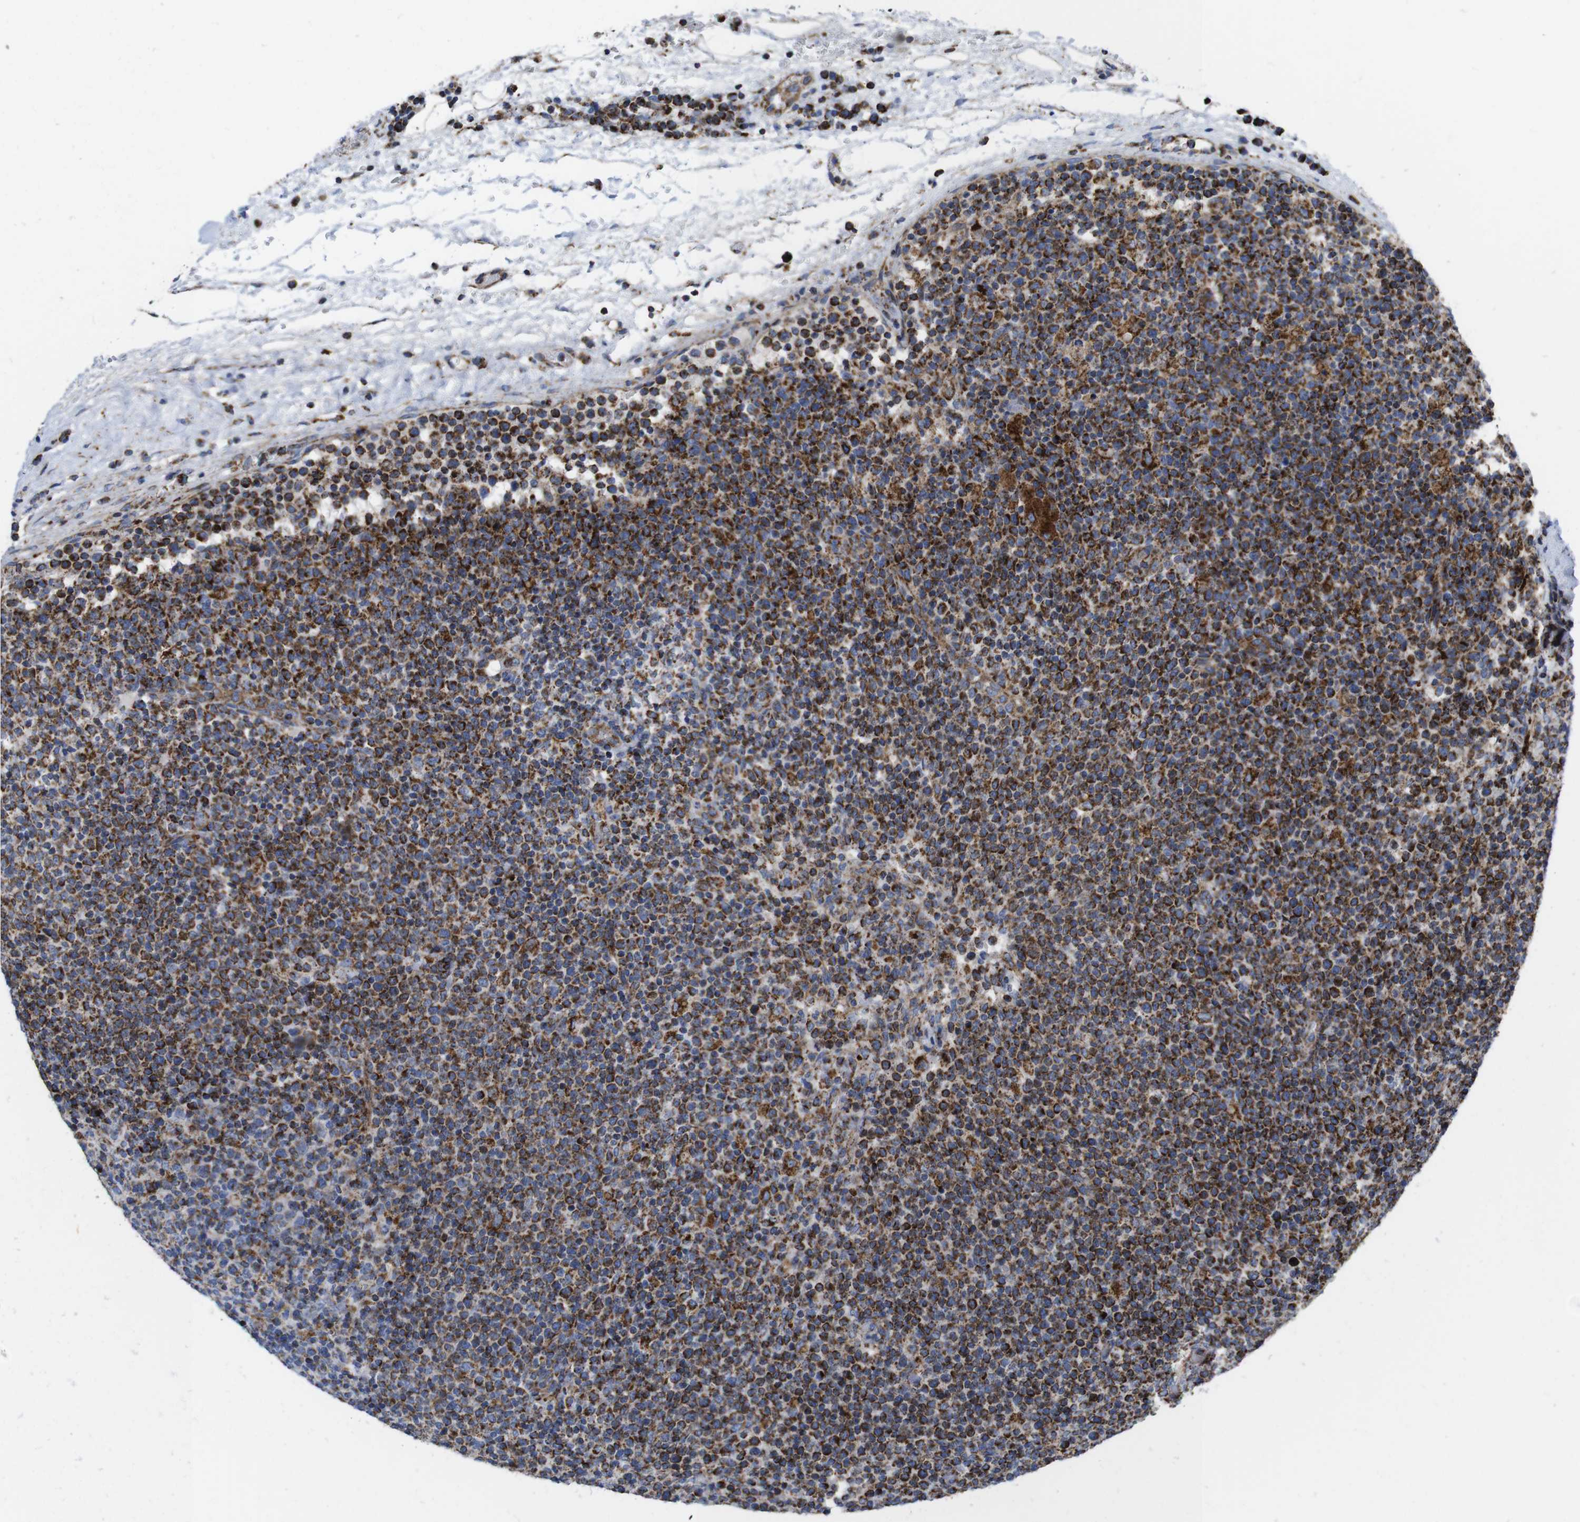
{"staining": {"intensity": "strong", "quantity": "25%-75%", "location": "cytoplasmic/membranous"}, "tissue": "lymphoma", "cell_type": "Tumor cells", "image_type": "cancer", "snomed": [{"axis": "morphology", "description": "Malignant lymphoma, non-Hodgkin's type, High grade"}, {"axis": "topography", "description": "Lymph node"}], "caption": "A photomicrograph of lymphoma stained for a protein displays strong cytoplasmic/membranous brown staining in tumor cells.", "gene": "TMEM192", "patient": {"sex": "male", "age": 61}}